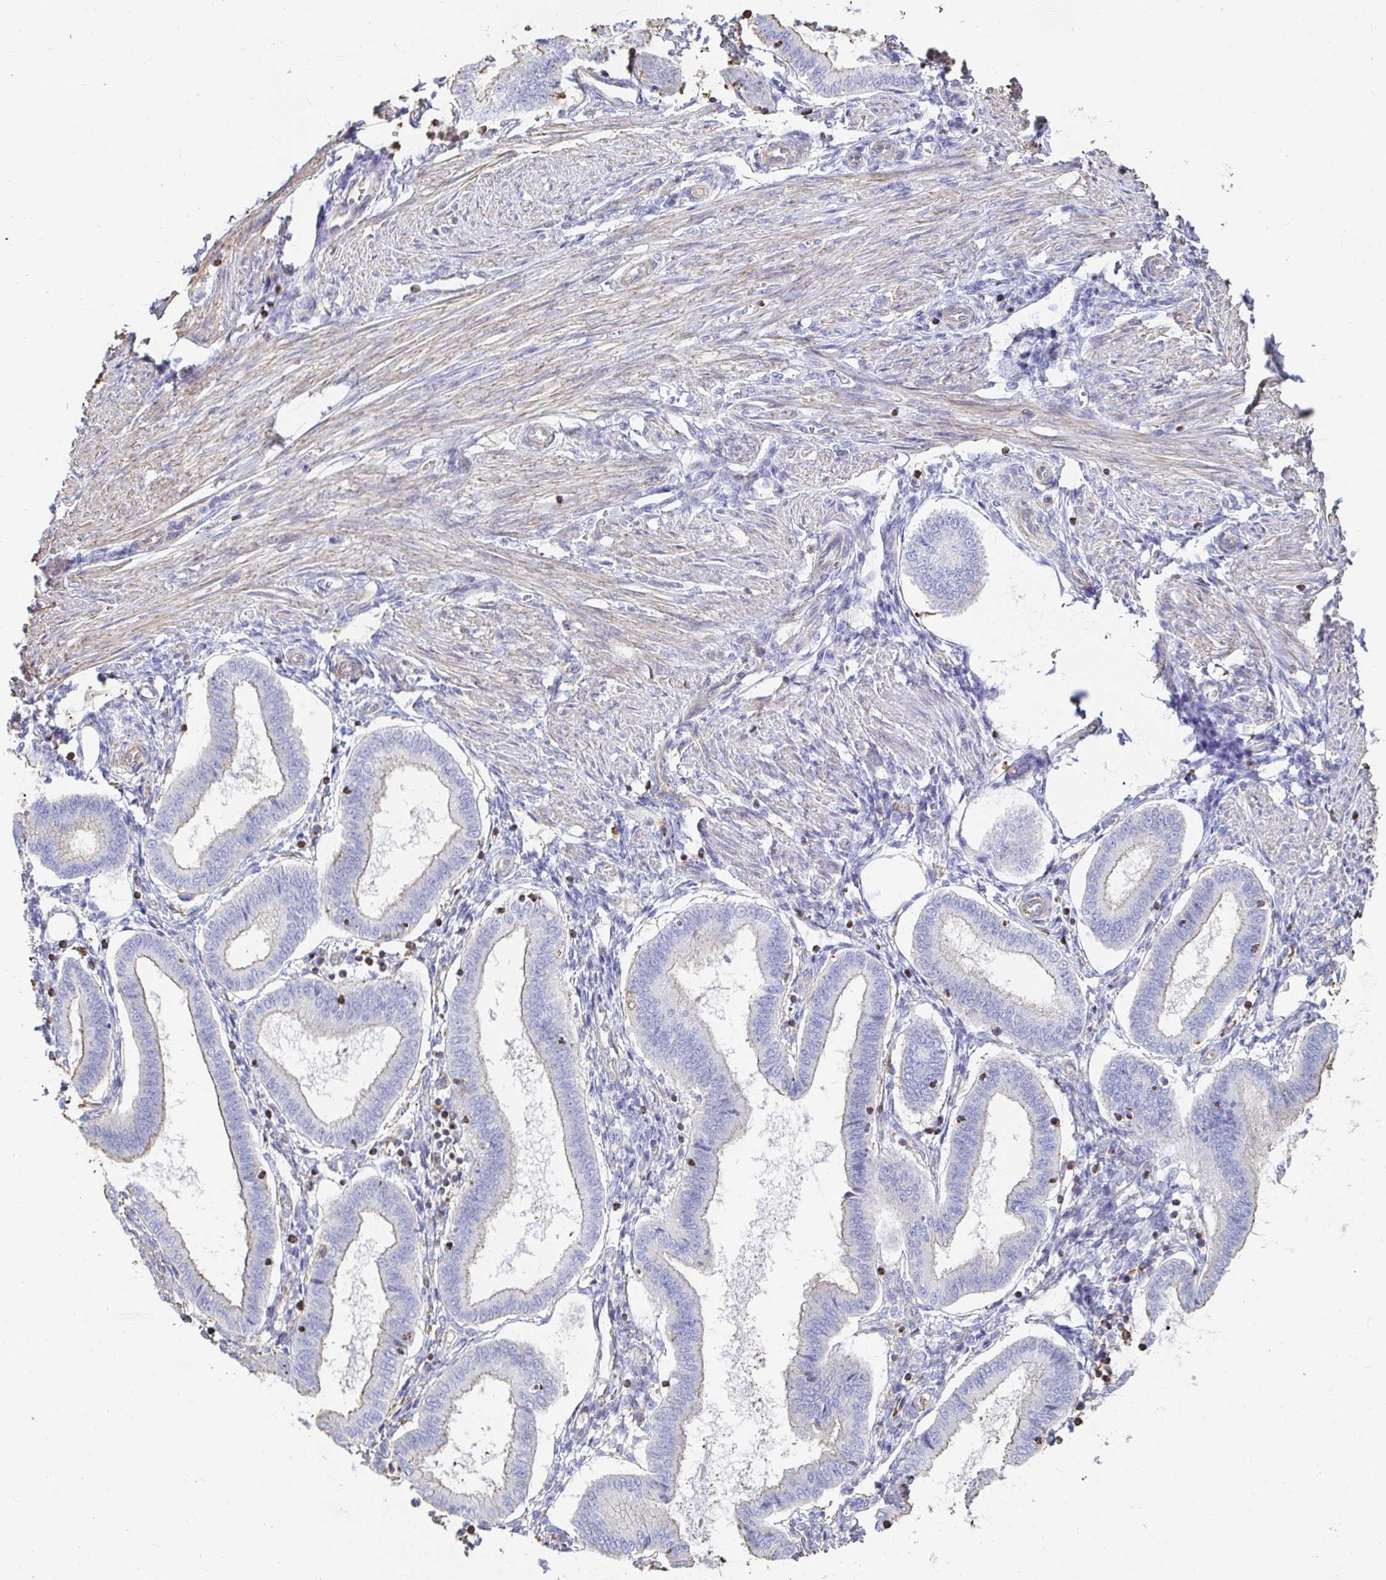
{"staining": {"intensity": "negative", "quantity": "none", "location": "none"}, "tissue": "endometrium", "cell_type": "Cells in endometrial stroma", "image_type": "normal", "snomed": [{"axis": "morphology", "description": "Normal tissue, NOS"}, {"axis": "topography", "description": "Endometrium"}], "caption": "Endometrium stained for a protein using immunohistochemistry reveals no staining cells in endometrial stroma.", "gene": "PTPN14", "patient": {"sex": "female", "age": 24}}